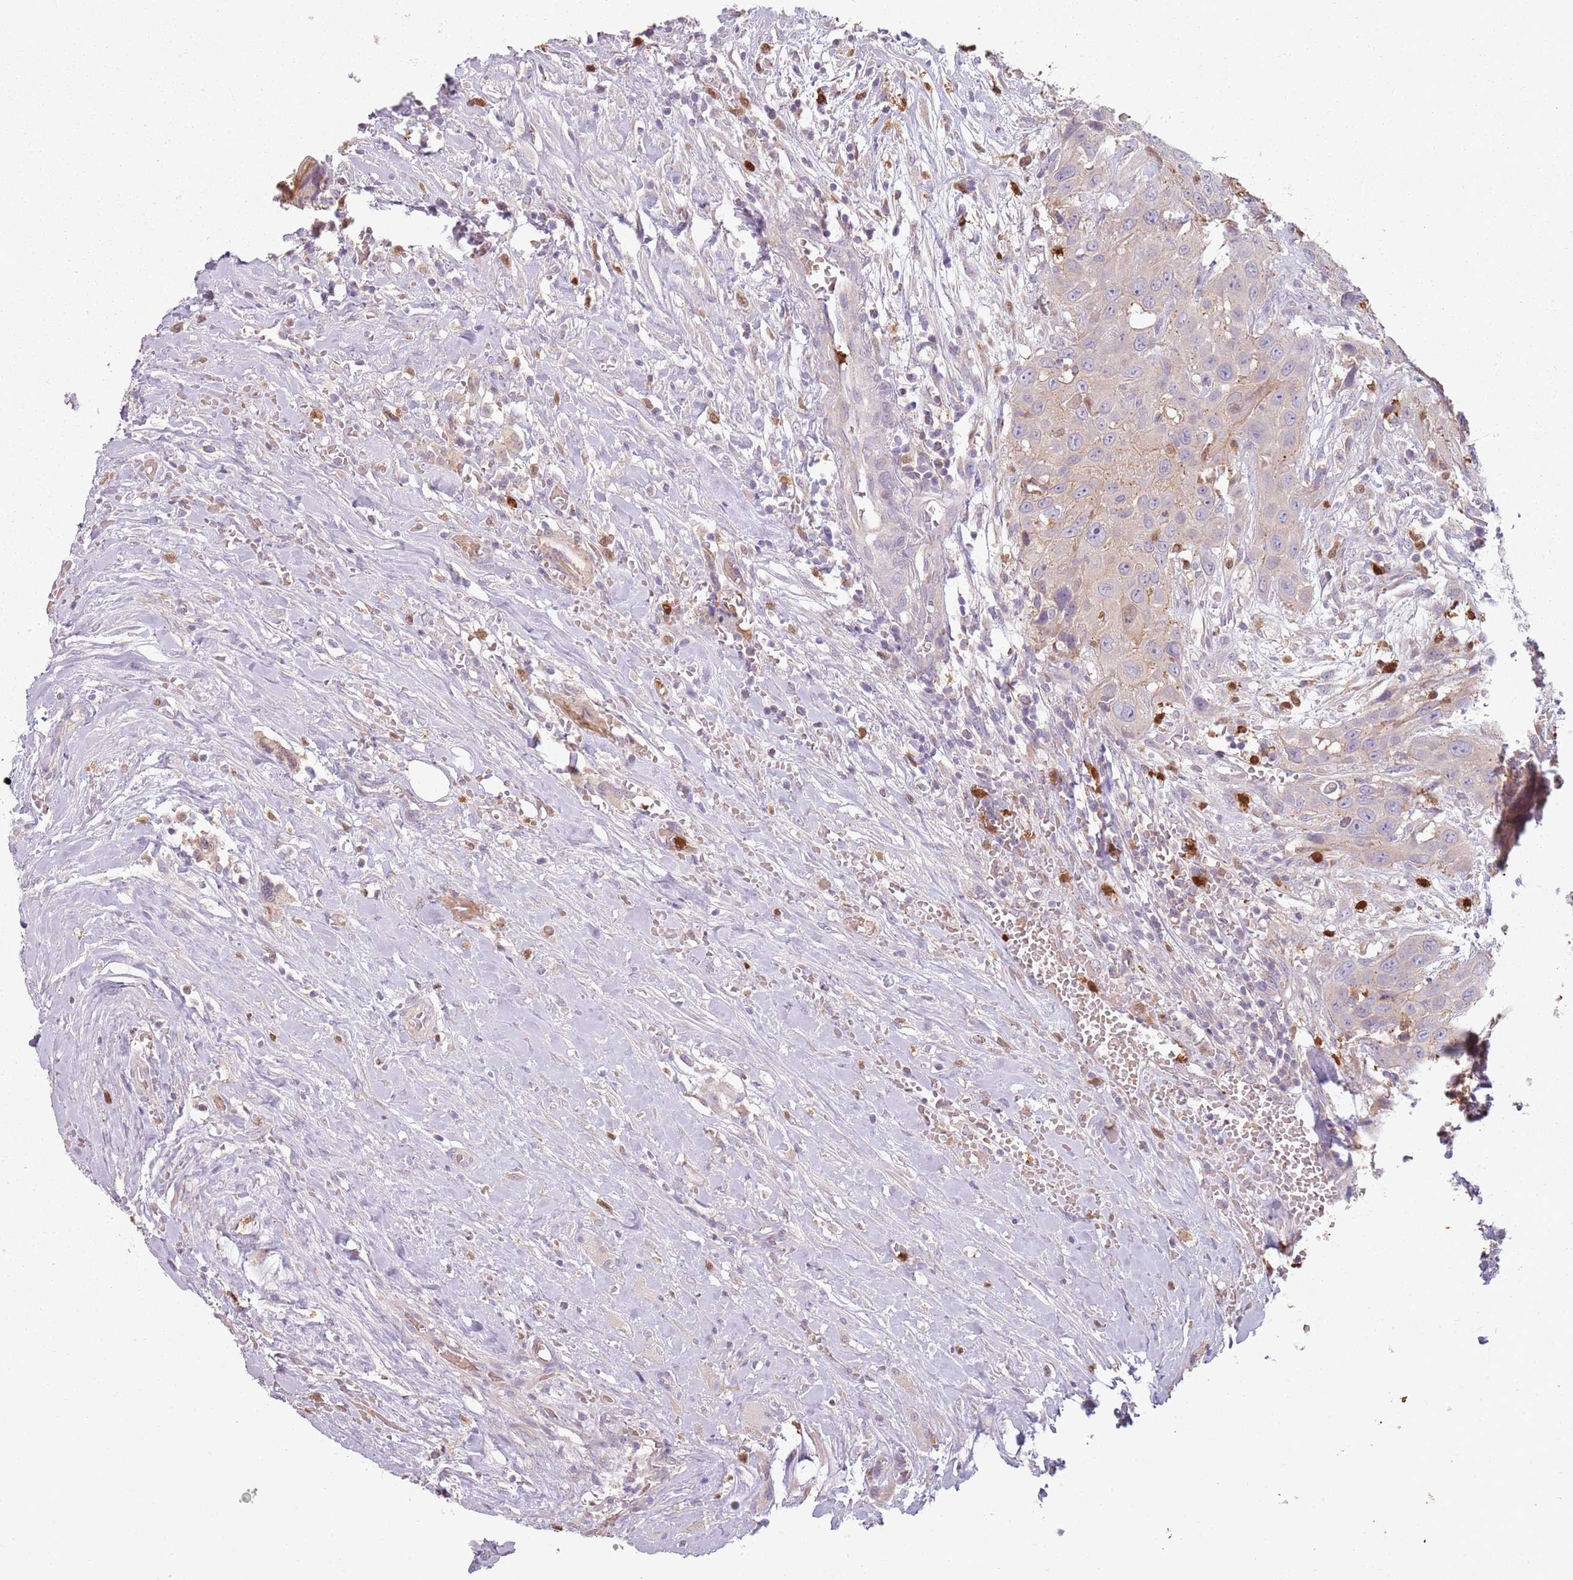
{"staining": {"intensity": "negative", "quantity": "none", "location": "none"}, "tissue": "head and neck cancer", "cell_type": "Tumor cells", "image_type": "cancer", "snomed": [{"axis": "morphology", "description": "Squamous cell carcinoma, NOS"}, {"axis": "topography", "description": "Head-Neck"}], "caption": "The histopathology image reveals no staining of tumor cells in head and neck cancer (squamous cell carcinoma). (DAB IHC visualized using brightfield microscopy, high magnification).", "gene": "SPAG4", "patient": {"sex": "male", "age": 81}}